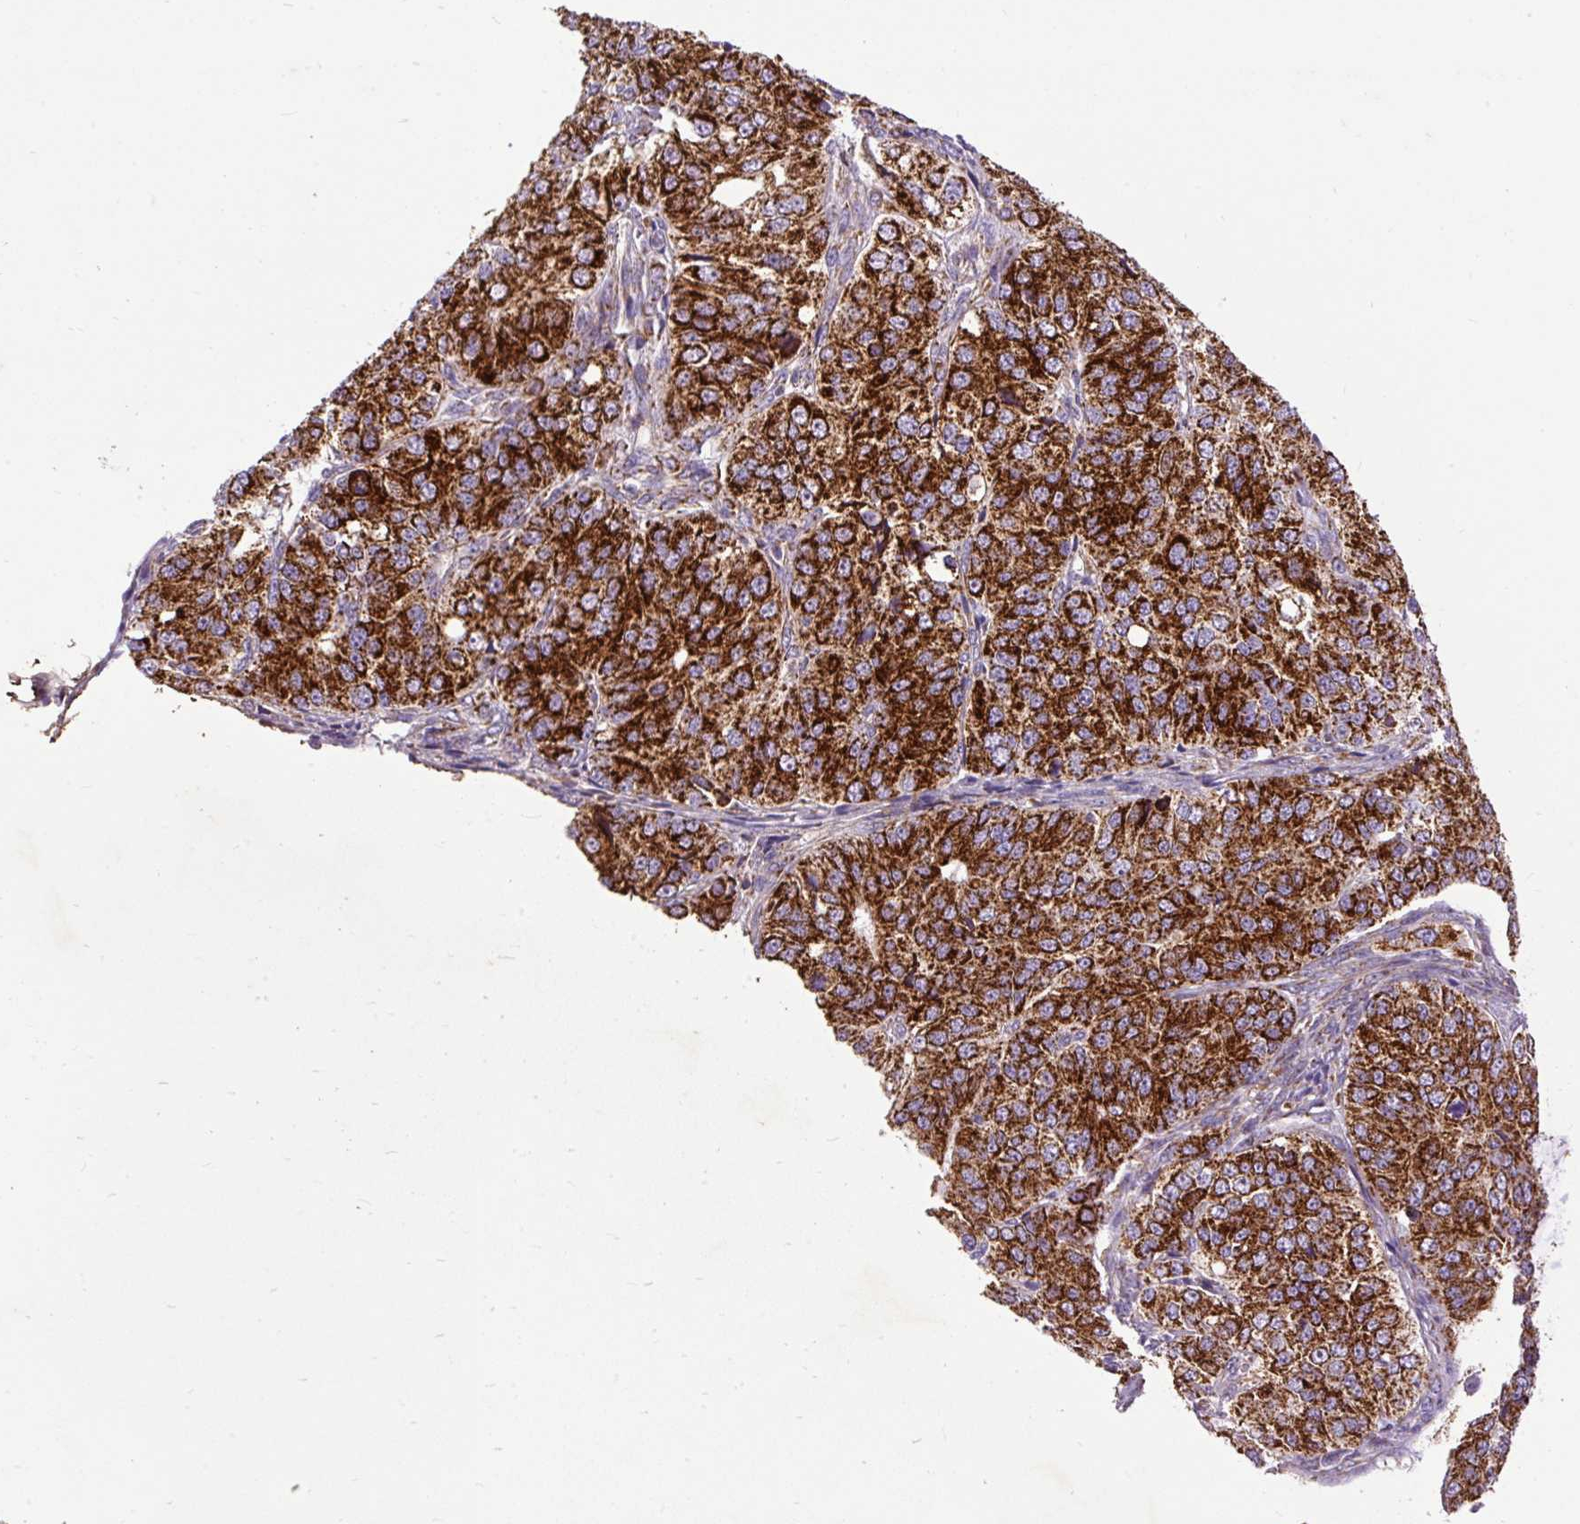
{"staining": {"intensity": "strong", "quantity": ">75%", "location": "cytoplasmic/membranous"}, "tissue": "ovarian cancer", "cell_type": "Tumor cells", "image_type": "cancer", "snomed": [{"axis": "morphology", "description": "Carcinoma, endometroid"}, {"axis": "topography", "description": "Ovary"}], "caption": "Tumor cells demonstrate high levels of strong cytoplasmic/membranous expression in approximately >75% of cells in human ovarian endometroid carcinoma.", "gene": "TOMM40", "patient": {"sex": "female", "age": 51}}